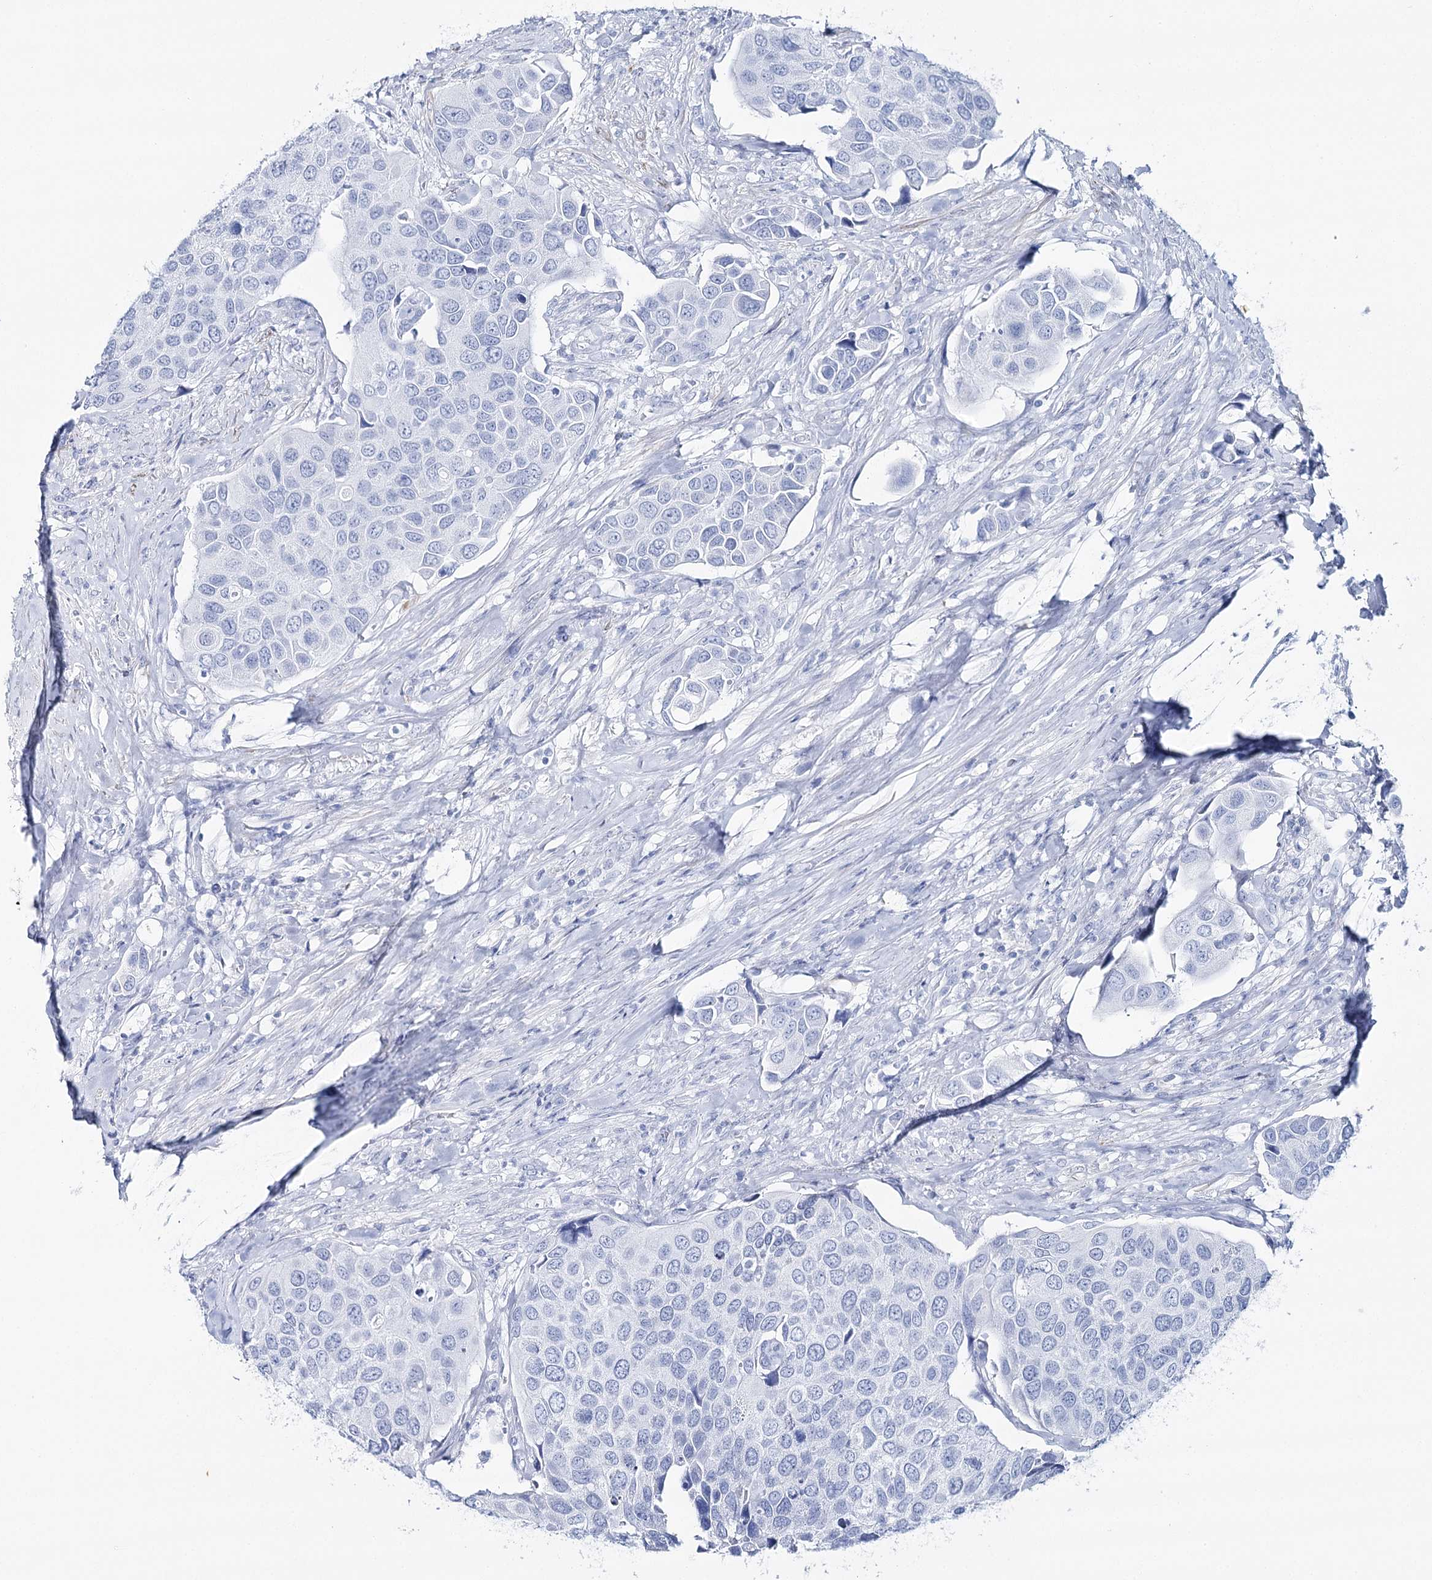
{"staining": {"intensity": "negative", "quantity": "none", "location": "none"}, "tissue": "urothelial cancer", "cell_type": "Tumor cells", "image_type": "cancer", "snomed": [{"axis": "morphology", "description": "Urothelial carcinoma, High grade"}, {"axis": "topography", "description": "Urinary bladder"}], "caption": "Protein analysis of high-grade urothelial carcinoma exhibits no significant expression in tumor cells.", "gene": "CSN3", "patient": {"sex": "male", "age": 74}}